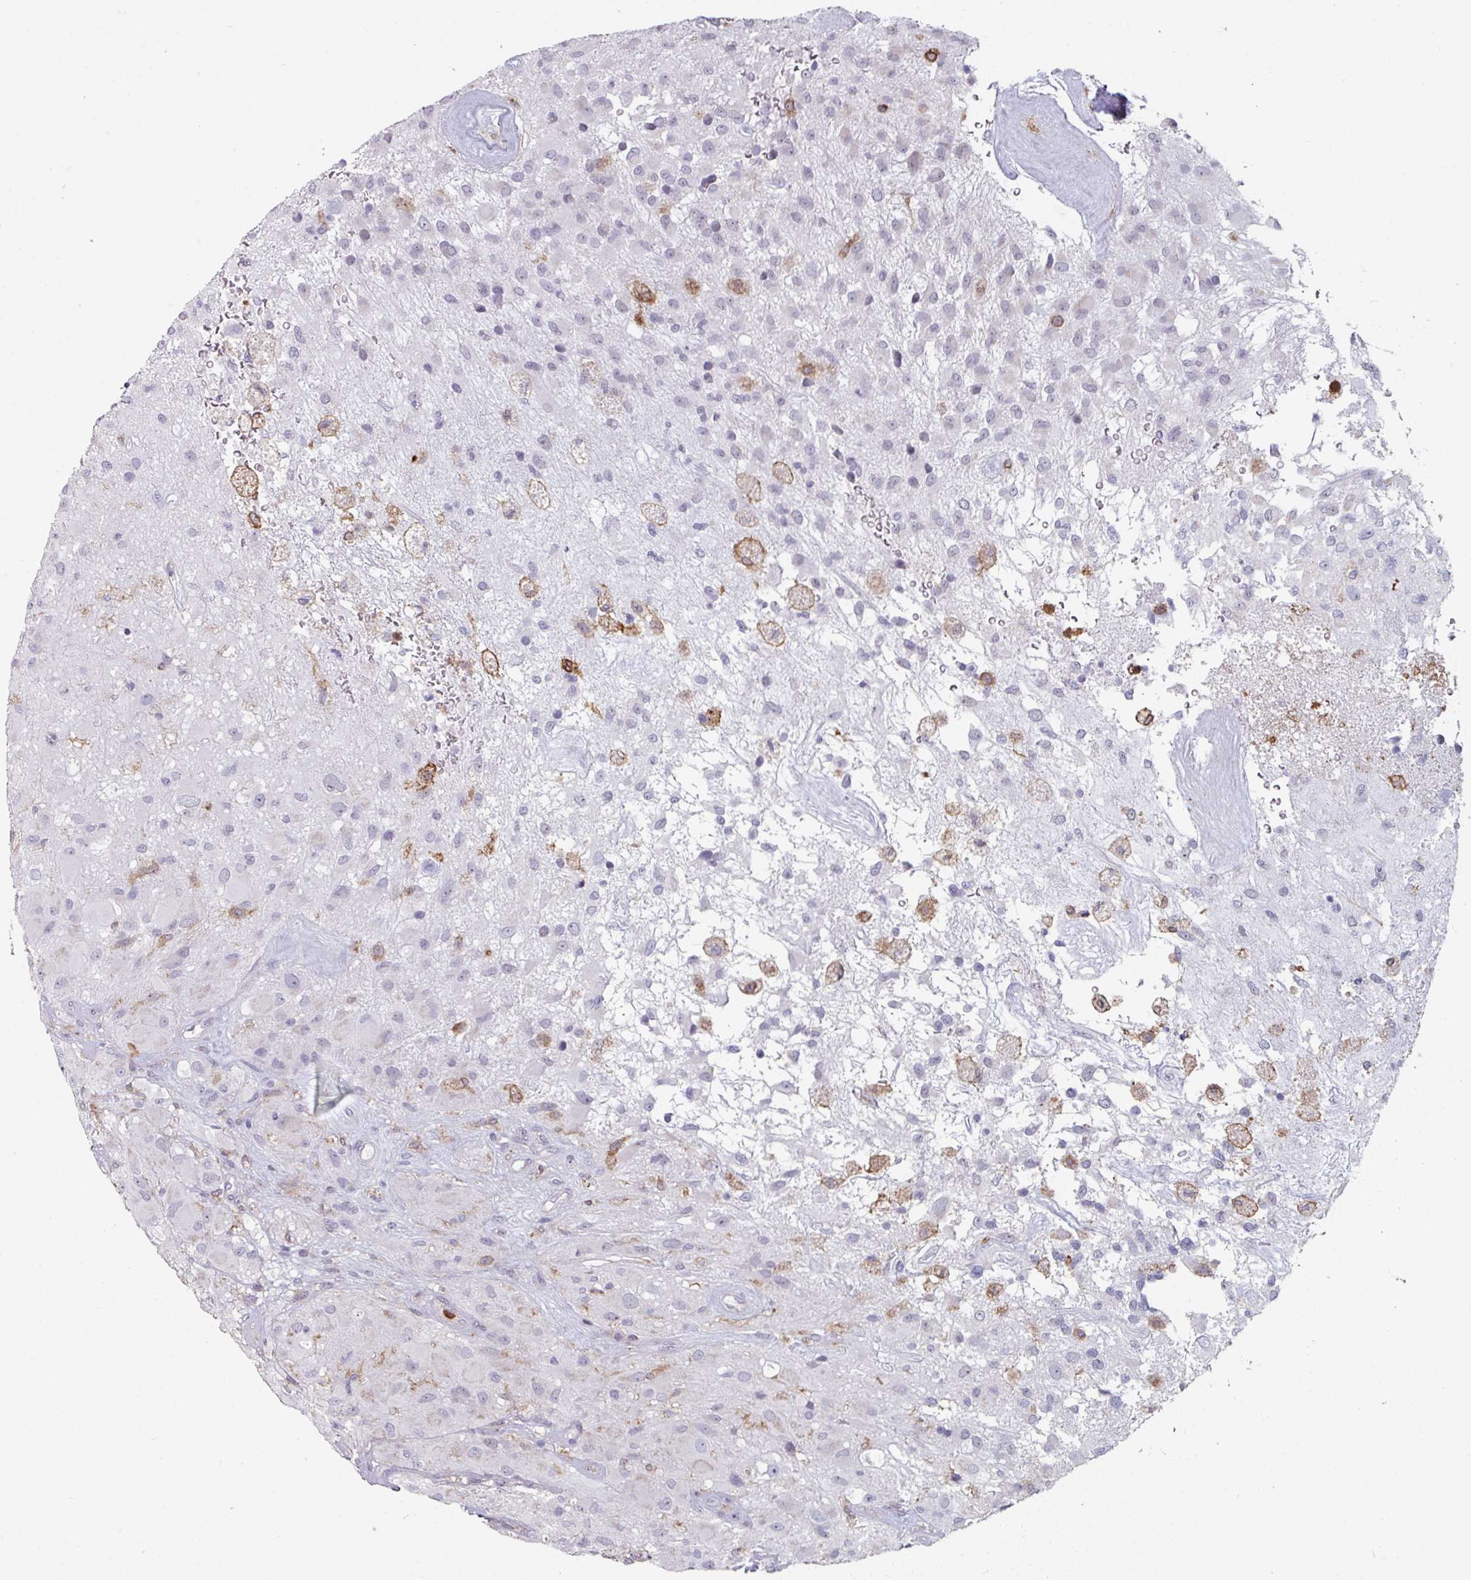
{"staining": {"intensity": "negative", "quantity": "none", "location": "none"}, "tissue": "glioma", "cell_type": "Tumor cells", "image_type": "cancer", "snomed": [{"axis": "morphology", "description": "Glioma, malignant, High grade"}, {"axis": "topography", "description": "Brain"}], "caption": "Immunohistochemistry micrograph of human high-grade glioma (malignant) stained for a protein (brown), which exhibits no expression in tumor cells. Brightfield microscopy of IHC stained with DAB (3,3'-diaminobenzidine) (brown) and hematoxylin (blue), captured at high magnification.", "gene": "EXOSC5", "patient": {"sex": "female", "age": 67}}